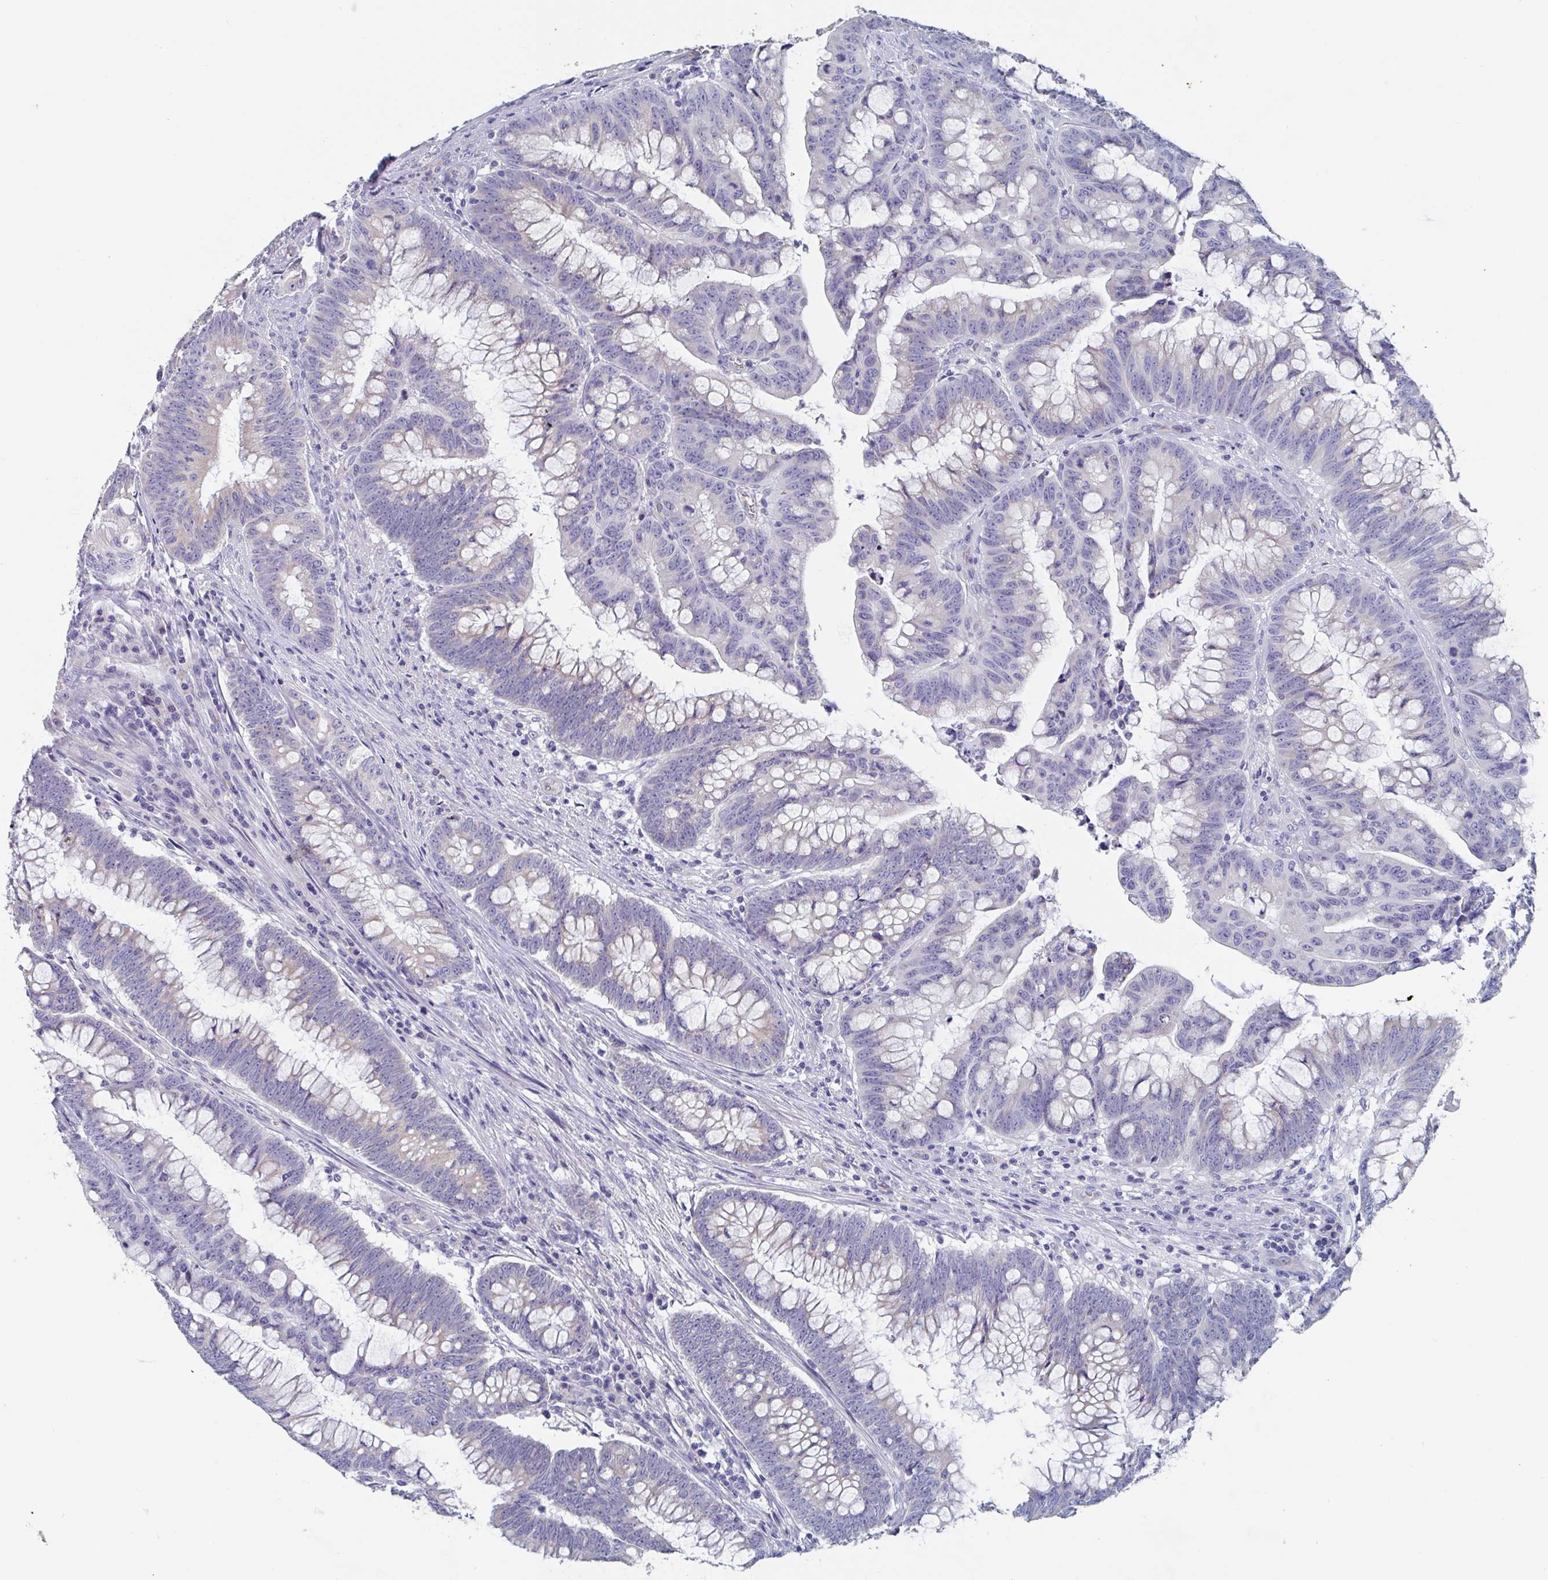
{"staining": {"intensity": "negative", "quantity": "none", "location": "none"}, "tissue": "colorectal cancer", "cell_type": "Tumor cells", "image_type": "cancer", "snomed": [{"axis": "morphology", "description": "Adenocarcinoma, NOS"}, {"axis": "topography", "description": "Colon"}], "caption": "IHC of colorectal cancer (adenocarcinoma) exhibits no expression in tumor cells.", "gene": "ABHD16A", "patient": {"sex": "male", "age": 62}}